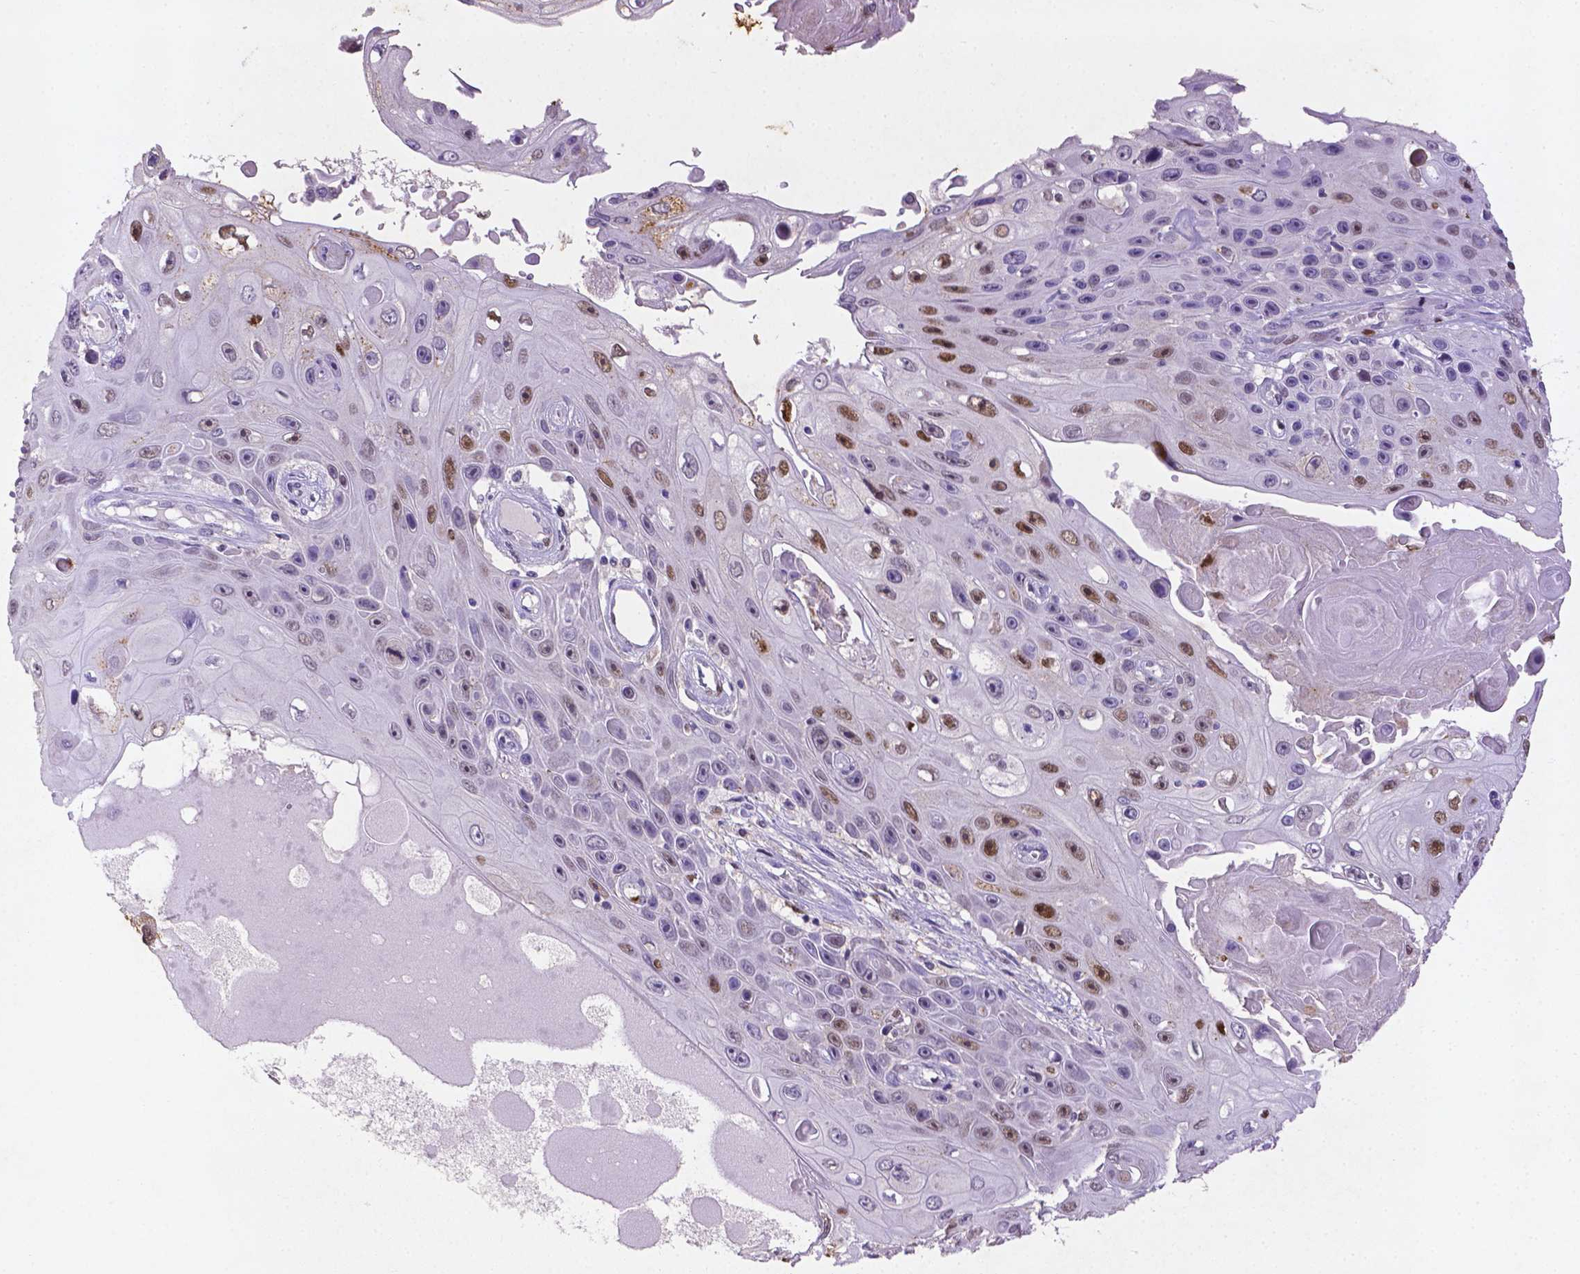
{"staining": {"intensity": "moderate", "quantity": "25%-75%", "location": "cytoplasmic/membranous"}, "tissue": "skin cancer", "cell_type": "Tumor cells", "image_type": "cancer", "snomed": [{"axis": "morphology", "description": "Squamous cell carcinoma, NOS"}, {"axis": "topography", "description": "Skin"}], "caption": "Brown immunohistochemical staining in skin cancer (squamous cell carcinoma) displays moderate cytoplasmic/membranous positivity in approximately 25%-75% of tumor cells.", "gene": "CDKN1A", "patient": {"sex": "male", "age": 82}}